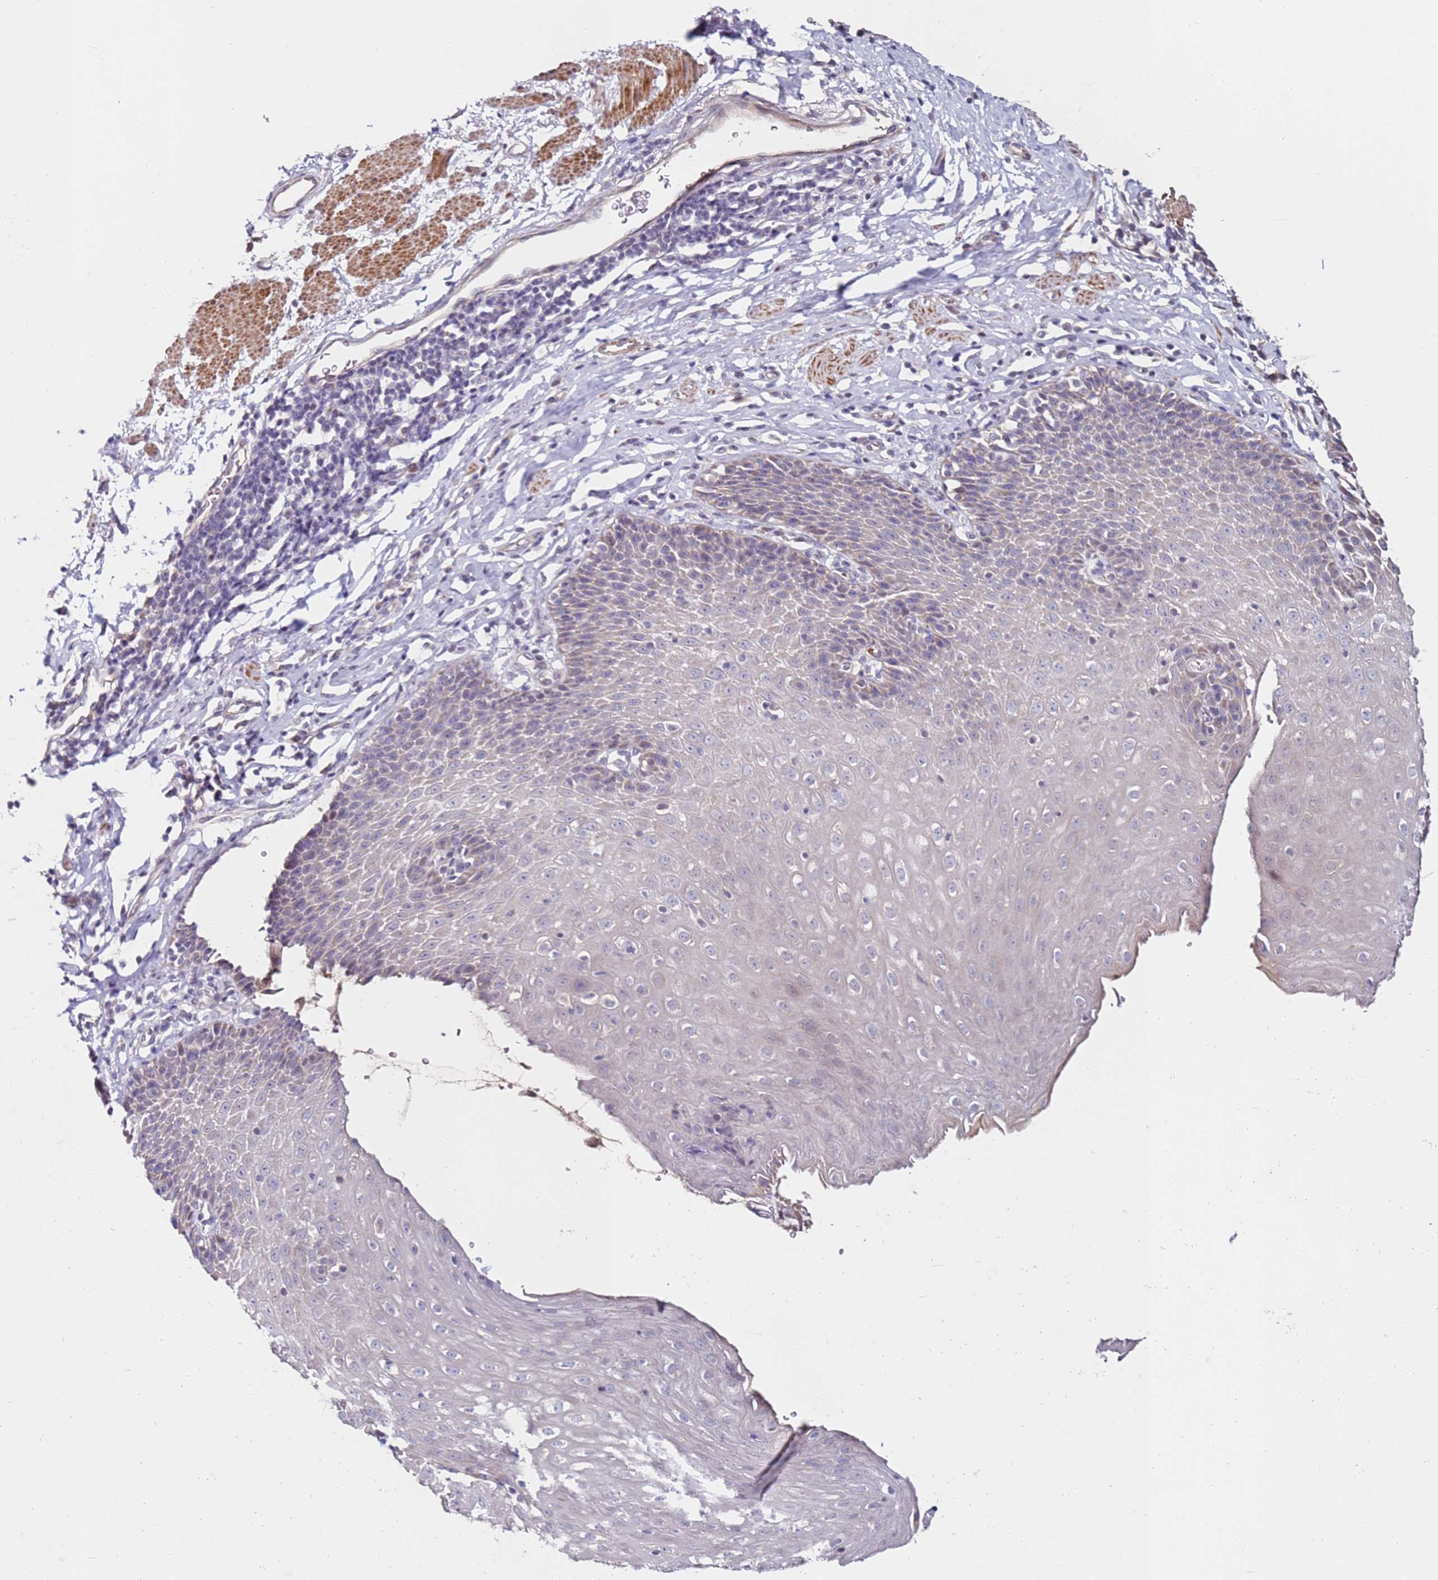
{"staining": {"intensity": "weak", "quantity": "<25%", "location": "cytoplasmic/membranous"}, "tissue": "esophagus", "cell_type": "Squamous epithelial cells", "image_type": "normal", "snomed": [{"axis": "morphology", "description": "Normal tissue, NOS"}, {"axis": "topography", "description": "Esophagus"}], "caption": "IHC of normal esophagus reveals no expression in squamous epithelial cells.", "gene": "RARS2", "patient": {"sex": "female", "age": 61}}